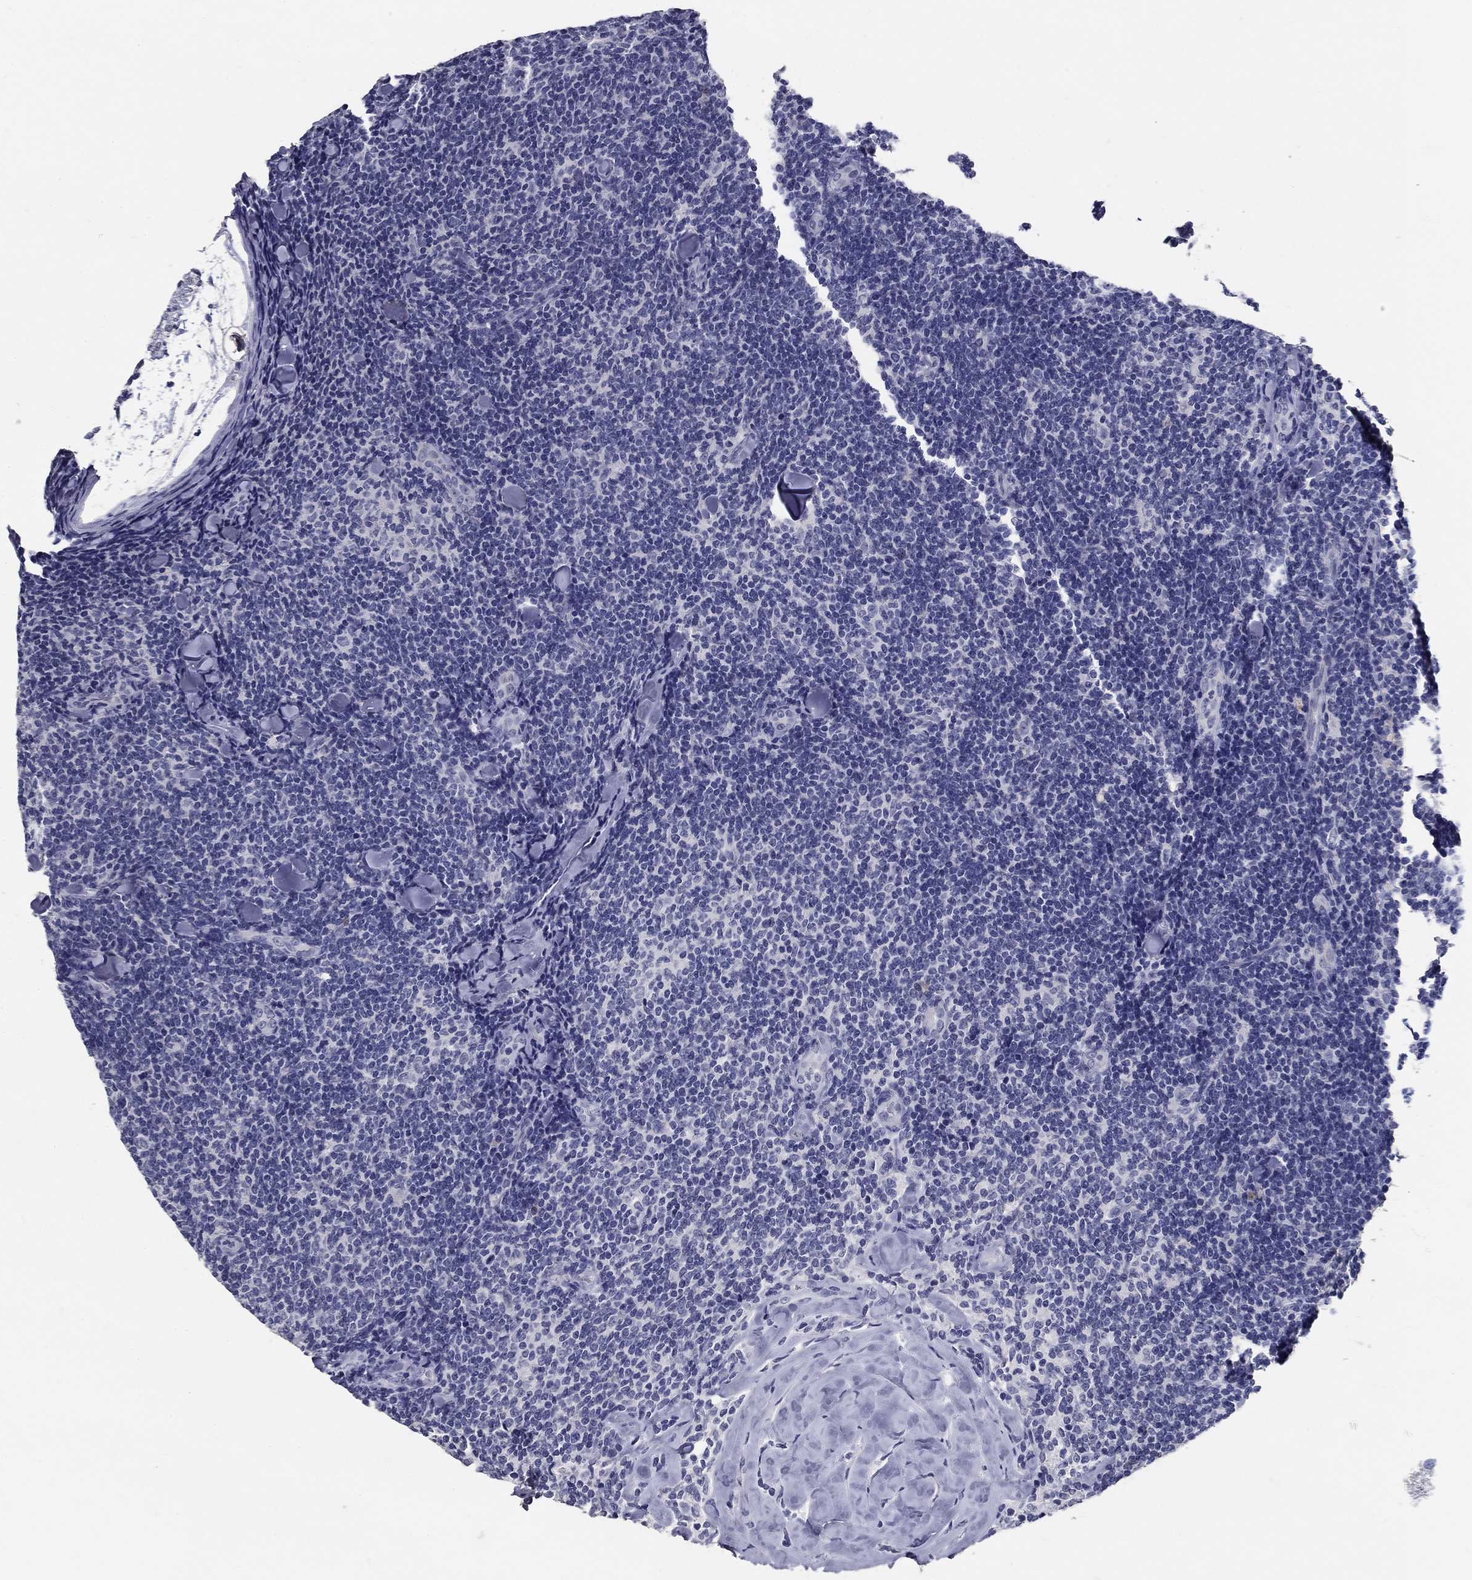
{"staining": {"intensity": "negative", "quantity": "none", "location": "none"}, "tissue": "lymphoma", "cell_type": "Tumor cells", "image_type": "cancer", "snomed": [{"axis": "morphology", "description": "Malignant lymphoma, non-Hodgkin's type, Low grade"}, {"axis": "topography", "description": "Lymph node"}], "caption": "The histopathology image exhibits no significant staining in tumor cells of lymphoma.", "gene": "POMC", "patient": {"sex": "female", "age": 56}}